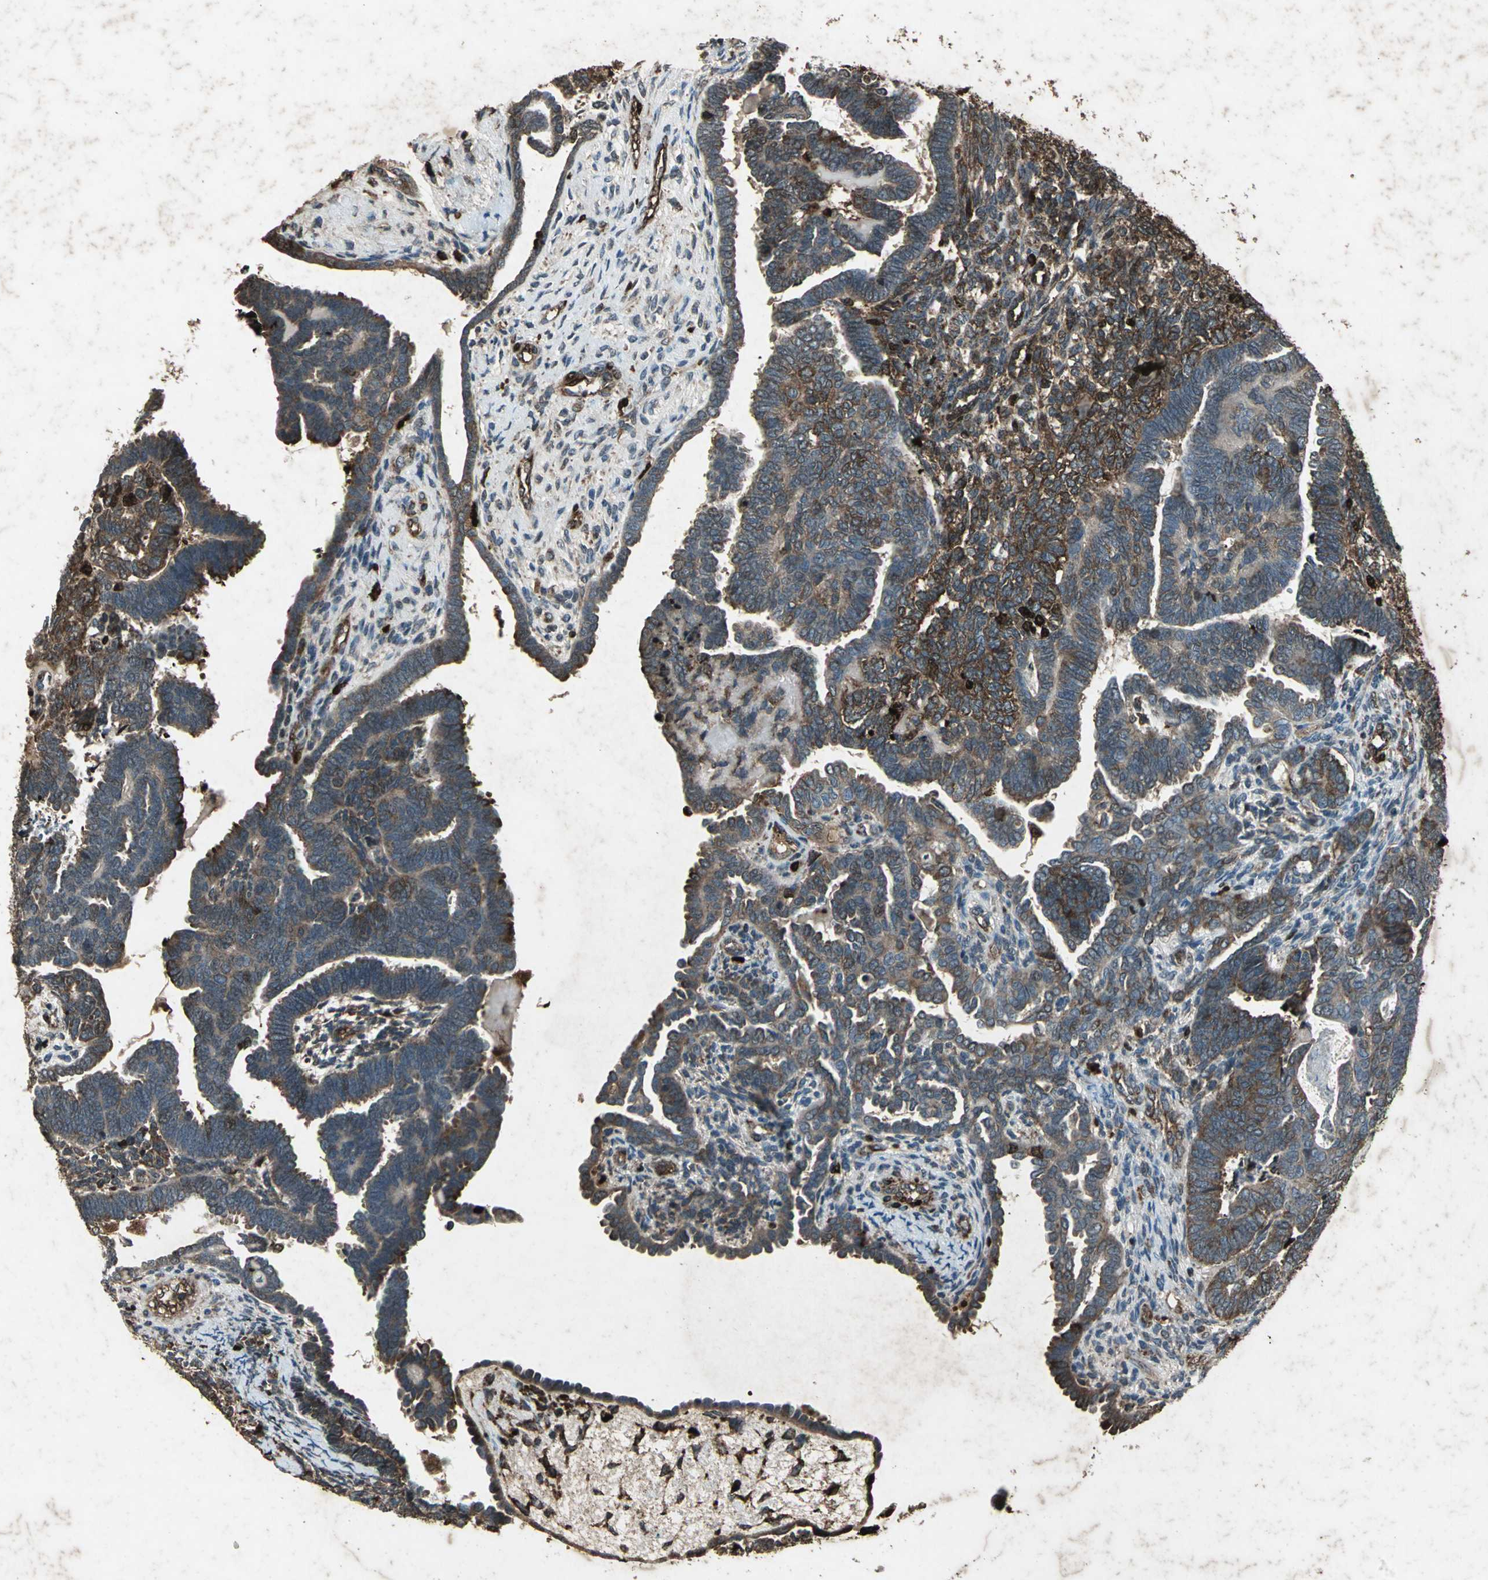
{"staining": {"intensity": "strong", "quantity": ">75%", "location": "cytoplasmic/membranous"}, "tissue": "endometrial cancer", "cell_type": "Tumor cells", "image_type": "cancer", "snomed": [{"axis": "morphology", "description": "Neoplasm, malignant, NOS"}, {"axis": "topography", "description": "Endometrium"}], "caption": "Immunohistochemical staining of endometrial cancer reveals high levels of strong cytoplasmic/membranous positivity in approximately >75% of tumor cells.", "gene": "SEPTIN4", "patient": {"sex": "female", "age": 74}}